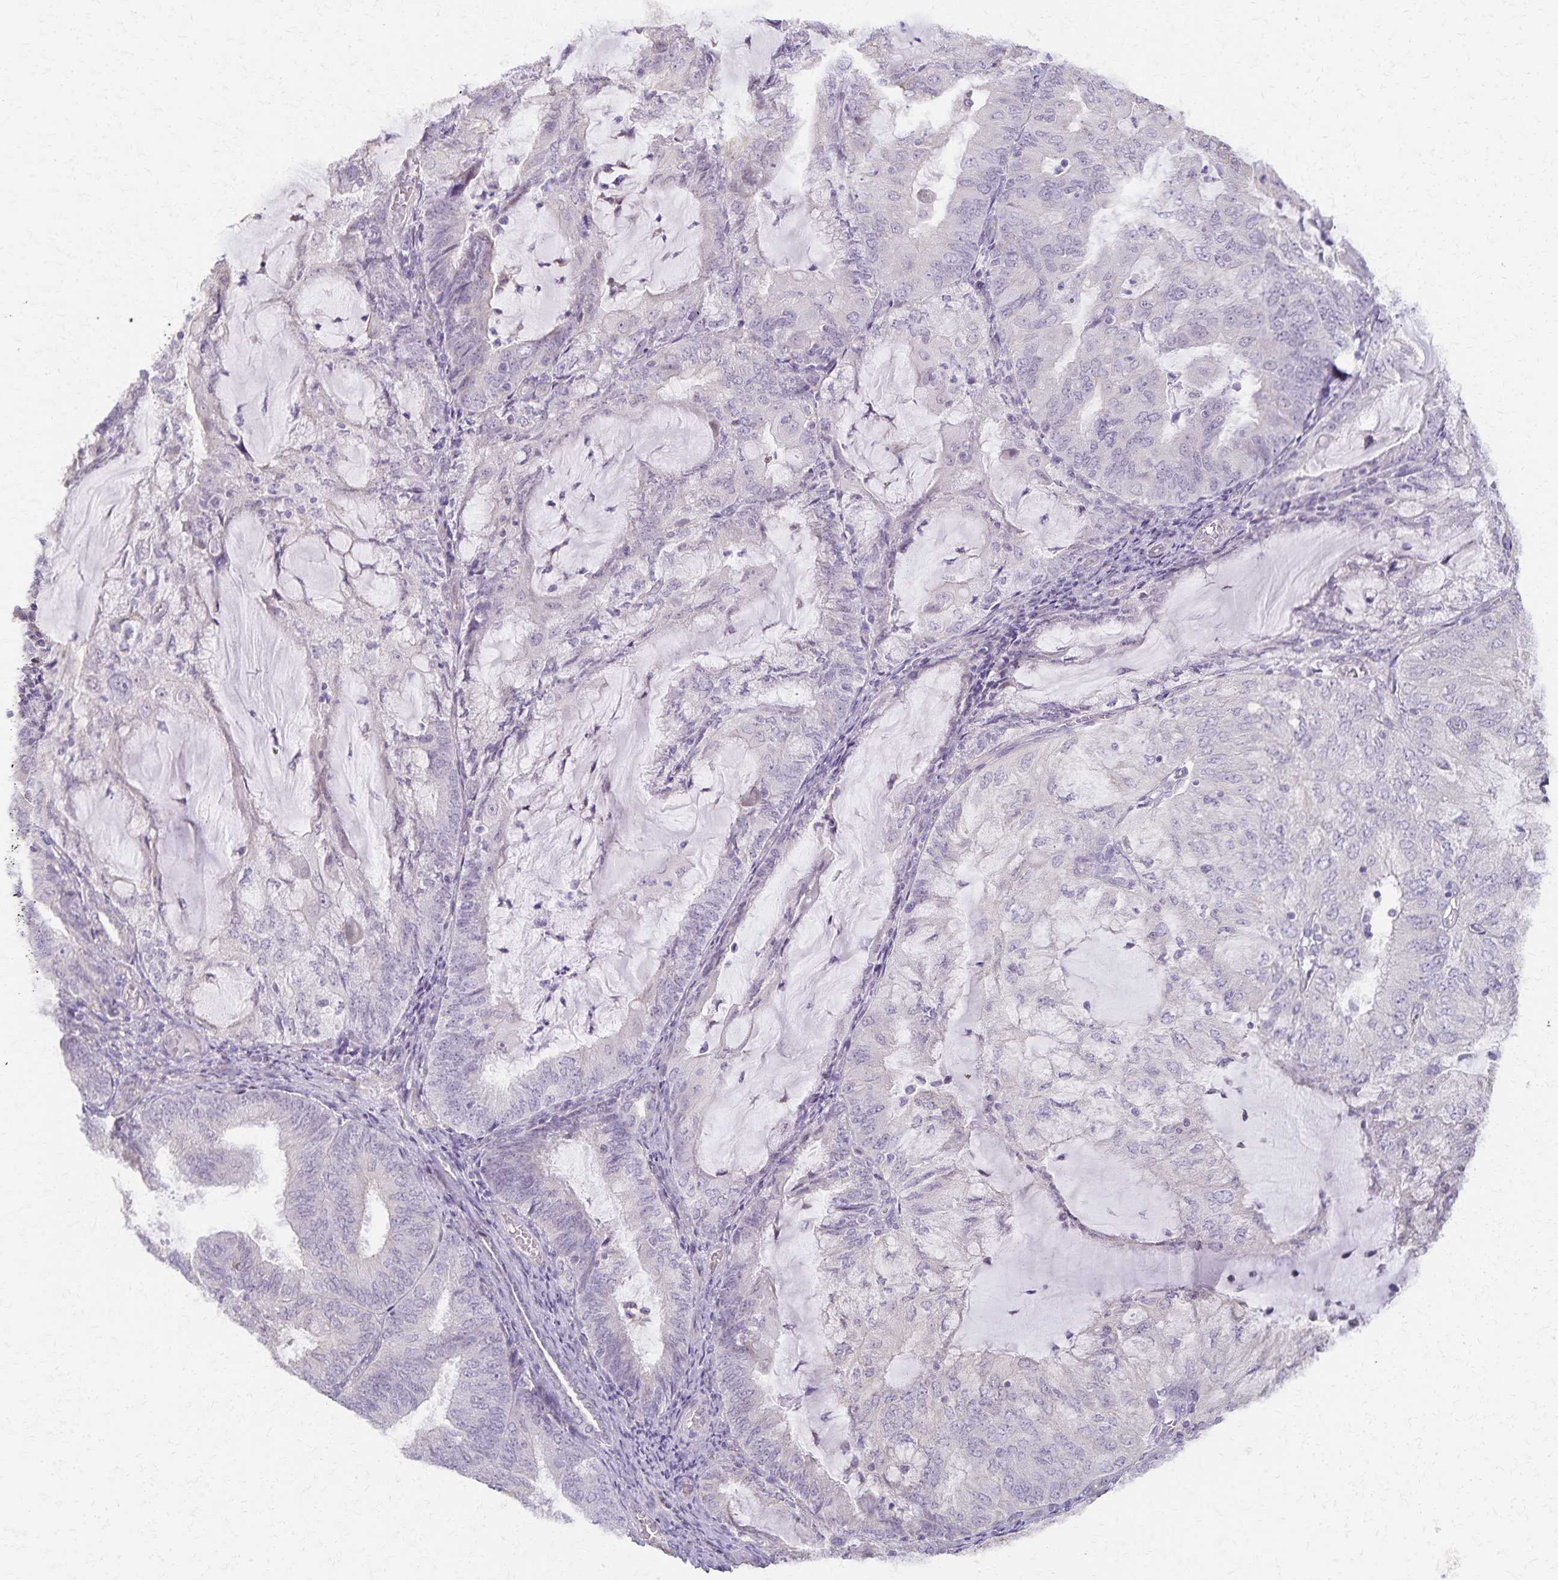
{"staining": {"intensity": "negative", "quantity": "none", "location": "none"}, "tissue": "endometrial cancer", "cell_type": "Tumor cells", "image_type": "cancer", "snomed": [{"axis": "morphology", "description": "Adenocarcinoma, NOS"}, {"axis": "topography", "description": "Endometrium"}], "caption": "An immunohistochemistry photomicrograph of endometrial adenocarcinoma is shown. There is no staining in tumor cells of endometrial adenocarcinoma. The staining was performed using DAB (3,3'-diaminobenzidine) to visualize the protein expression in brown, while the nuclei were stained in blue with hematoxylin (Magnification: 20x).", "gene": "KISS1", "patient": {"sex": "female", "age": 81}}